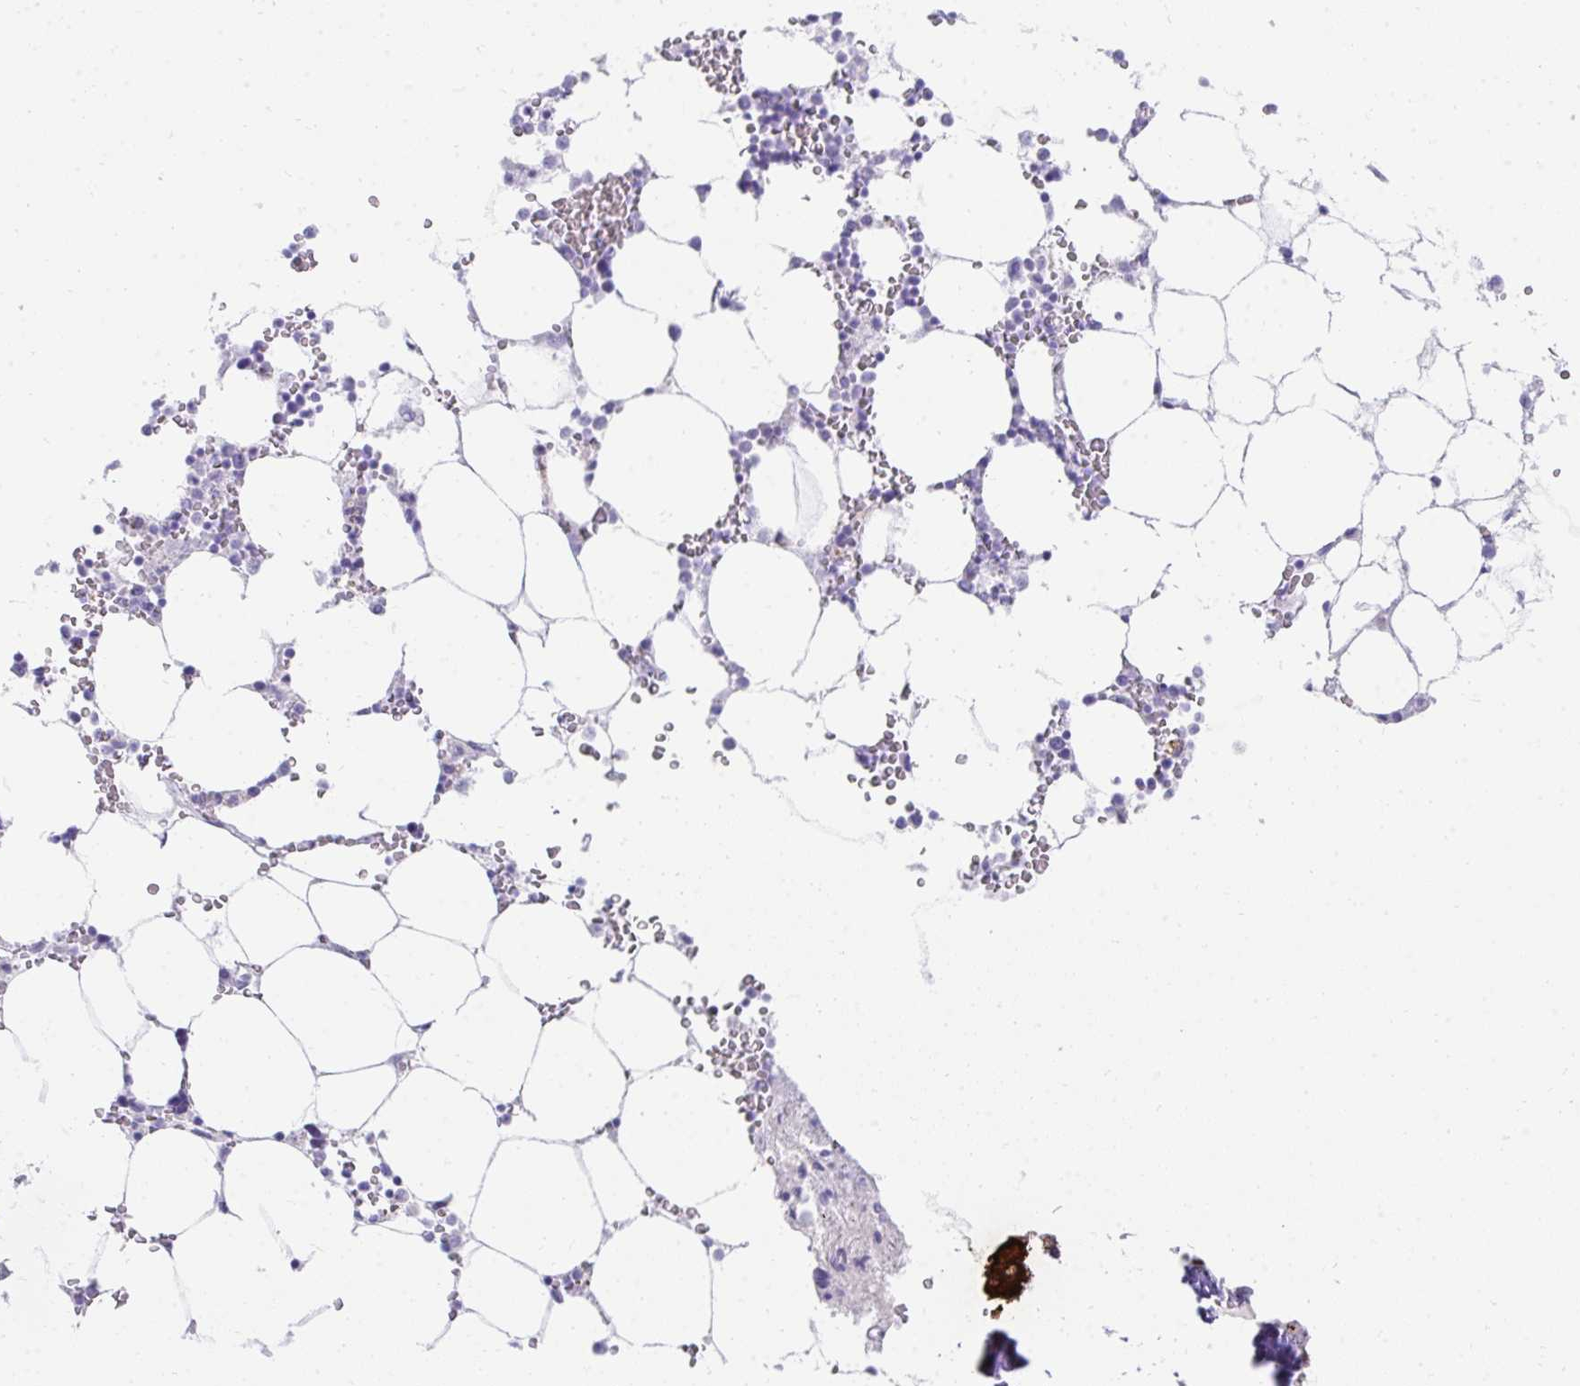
{"staining": {"intensity": "negative", "quantity": "none", "location": "none"}, "tissue": "bone marrow", "cell_type": "Hematopoietic cells", "image_type": "normal", "snomed": [{"axis": "morphology", "description": "Normal tissue, NOS"}, {"axis": "topography", "description": "Bone marrow"}], "caption": "The photomicrograph shows no staining of hematopoietic cells in normal bone marrow. (Immunohistochemistry, brightfield microscopy, high magnification).", "gene": "TNNT1", "patient": {"sex": "male", "age": 64}}